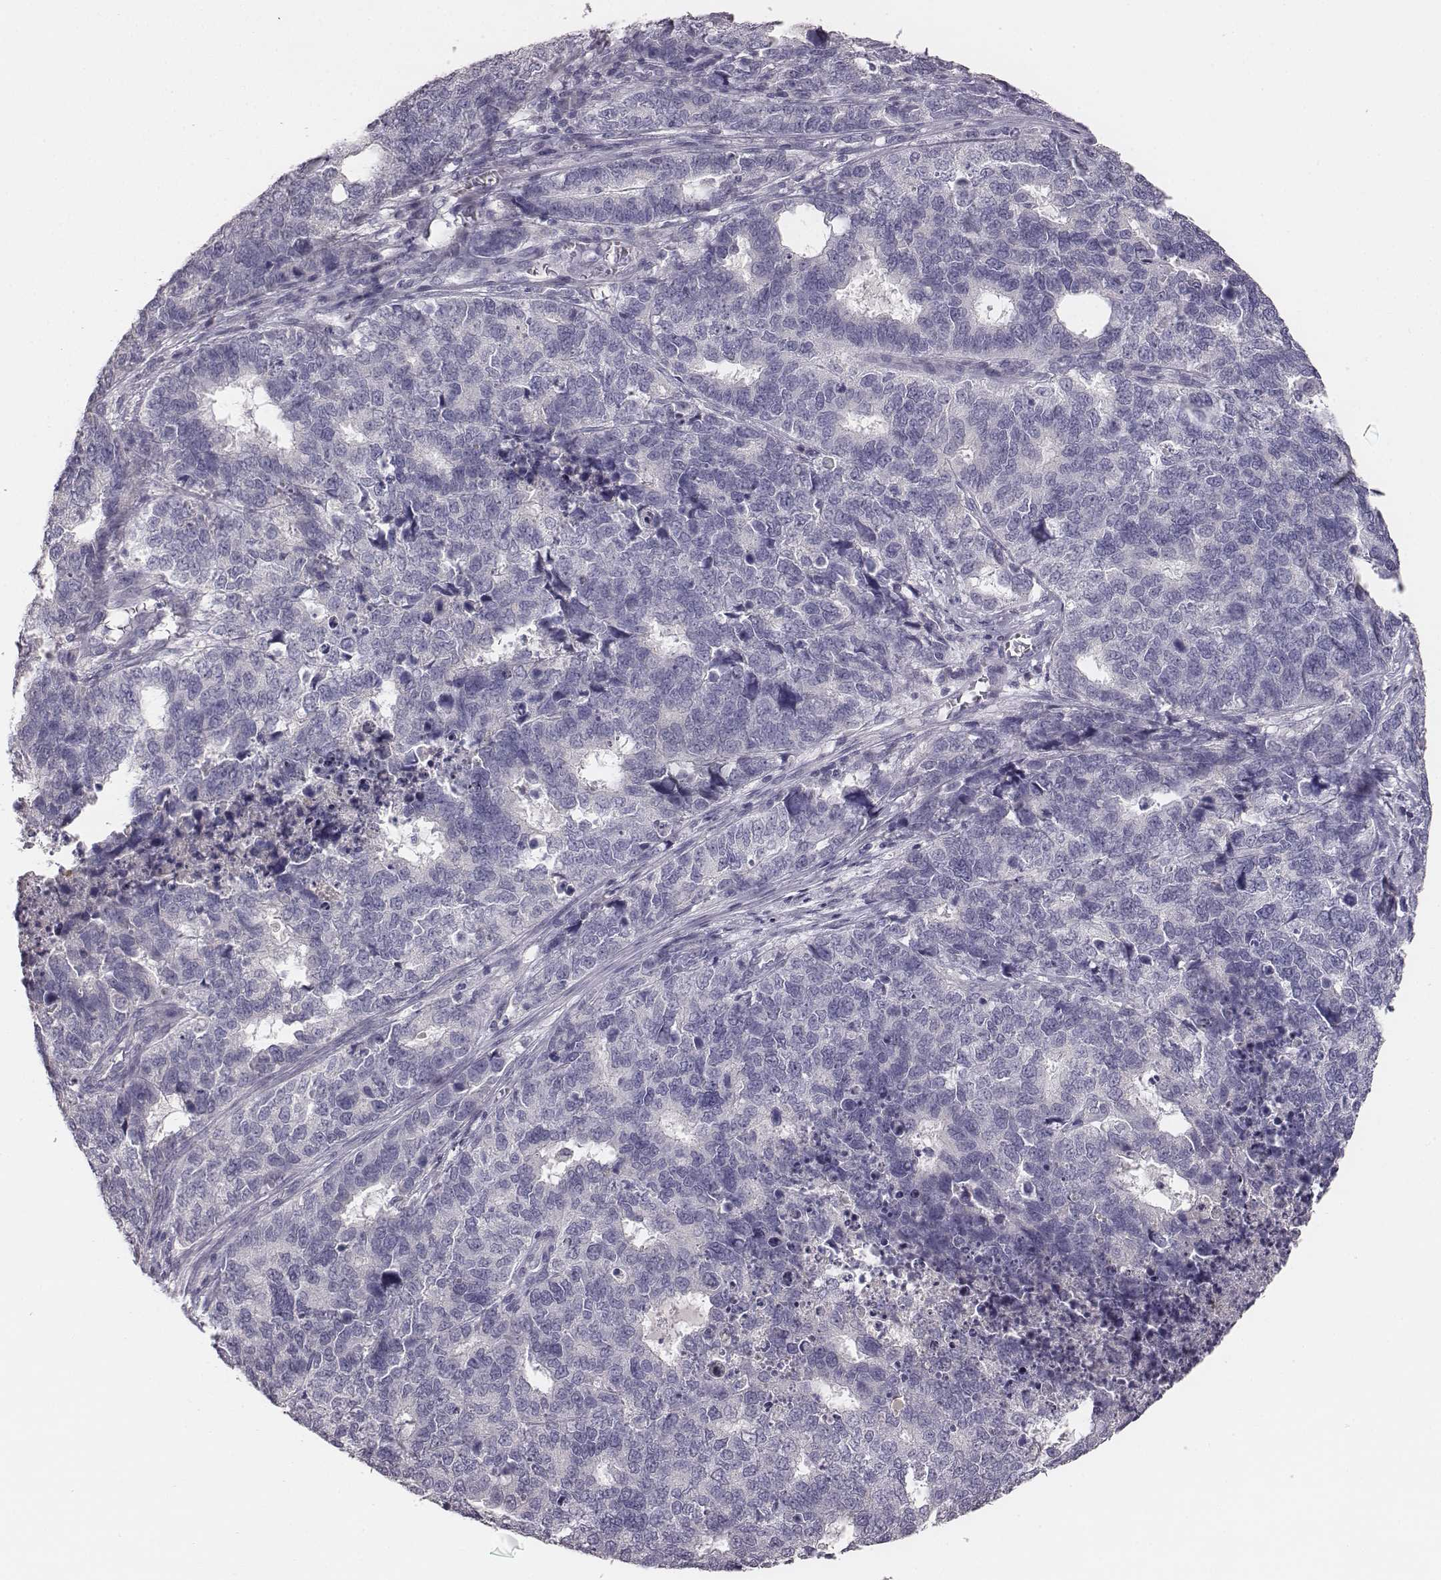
{"staining": {"intensity": "negative", "quantity": "none", "location": "none"}, "tissue": "cervical cancer", "cell_type": "Tumor cells", "image_type": "cancer", "snomed": [{"axis": "morphology", "description": "Squamous cell carcinoma, NOS"}, {"axis": "topography", "description": "Cervix"}], "caption": "This is a photomicrograph of immunohistochemistry (IHC) staining of cervical squamous cell carcinoma, which shows no expression in tumor cells. The staining is performed using DAB (3,3'-diaminobenzidine) brown chromogen with nuclei counter-stained in using hematoxylin.", "gene": "MYH6", "patient": {"sex": "female", "age": 63}}